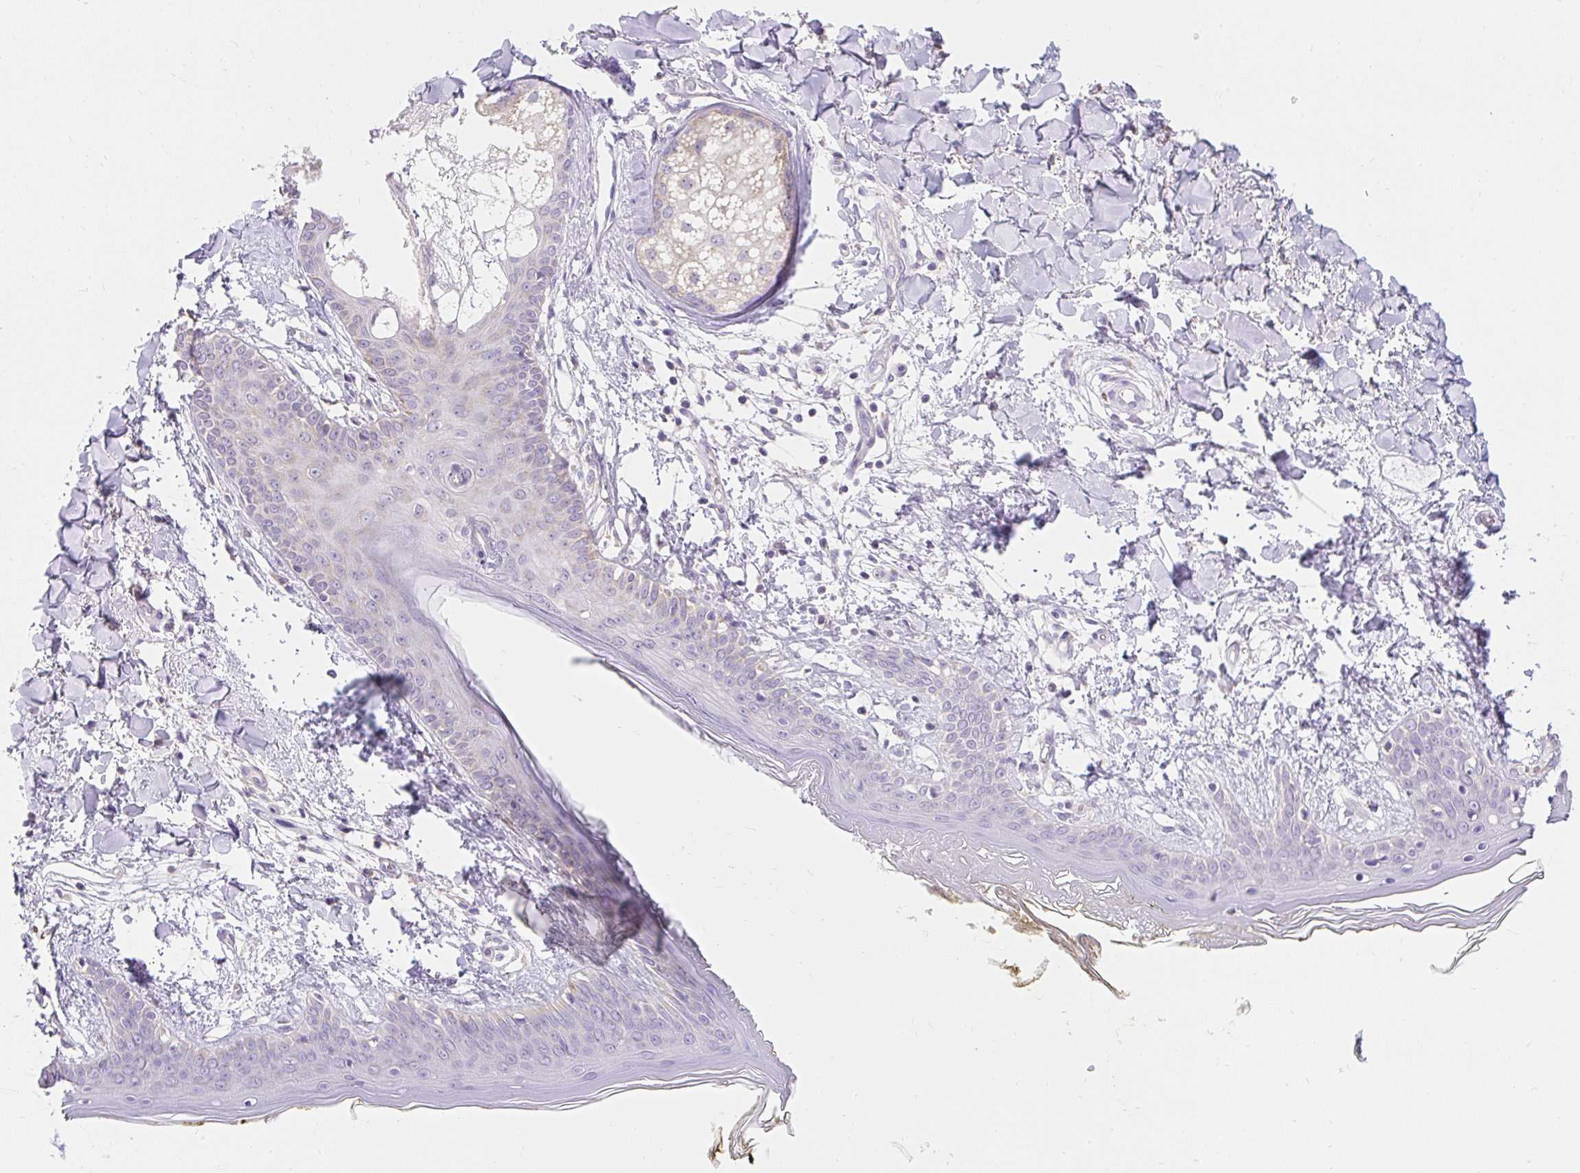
{"staining": {"intensity": "negative", "quantity": "none", "location": "none"}, "tissue": "skin", "cell_type": "Fibroblasts", "image_type": "normal", "snomed": [{"axis": "morphology", "description": "Normal tissue, NOS"}, {"axis": "topography", "description": "Skin"}], "caption": "This micrograph is of normal skin stained with immunohistochemistry to label a protein in brown with the nuclei are counter-stained blue. There is no expression in fibroblasts. Brightfield microscopy of immunohistochemistry (IHC) stained with DAB (brown) and hematoxylin (blue), captured at high magnification.", "gene": "PMAIP1", "patient": {"sex": "female", "age": 34}}